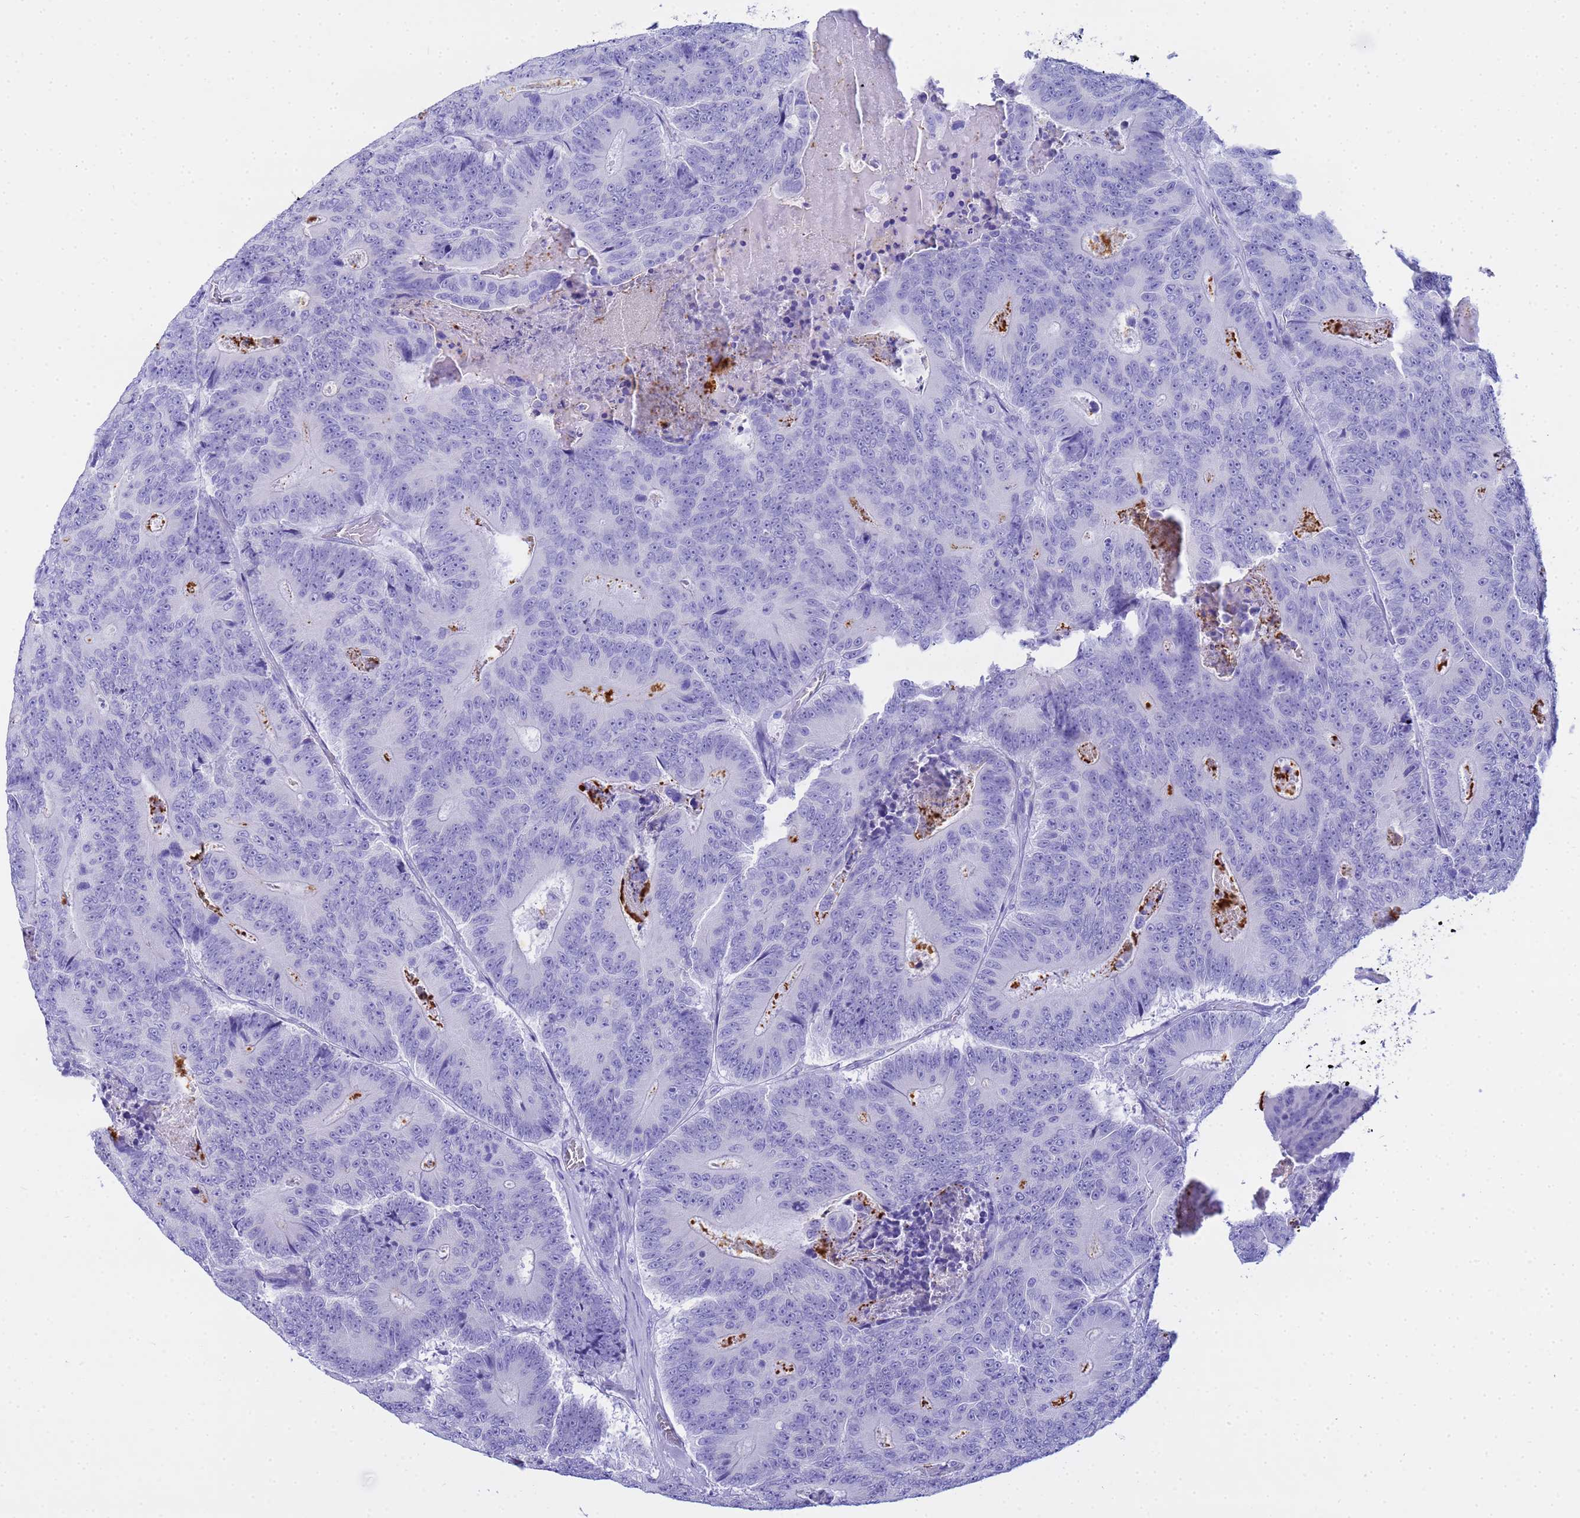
{"staining": {"intensity": "negative", "quantity": "none", "location": "none"}, "tissue": "colorectal cancer", "cell_type": "Tumor cells", "image_type": "cancer", "snomed": [{"axis": "morphology", "description": "Adenocarcinoma, NOS"}, {"axis": "topography", "description": "Colon"}], "caption": "Adenocarcinoma (colorectal) stained for a protein using immunohistochemistry displays no positivity tumor cells.", "gene": "AQP12A", "patient": {"sex": "male", "age": 83}}